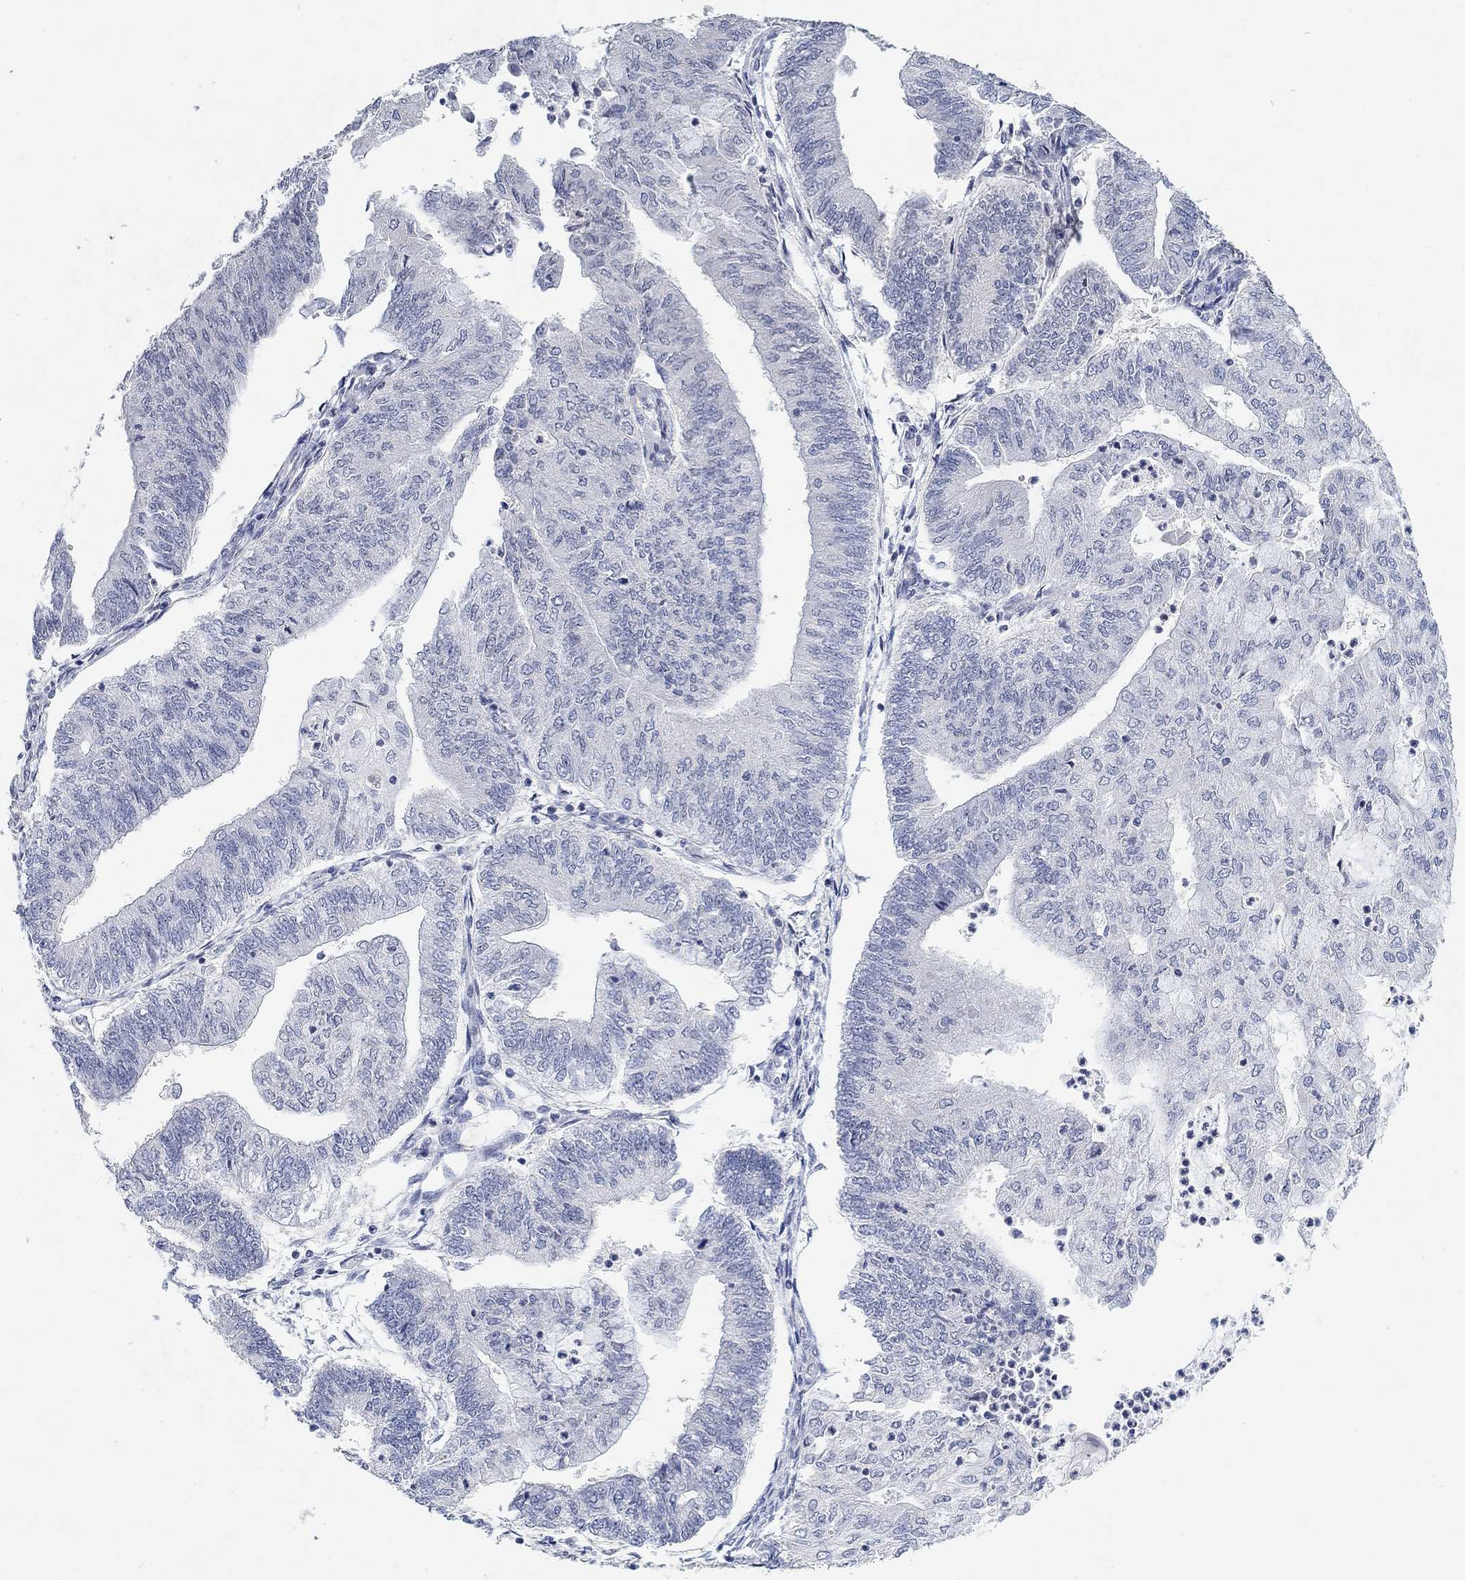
{"staining": {"intensity": "negative", "quantity": "none", "location": "none"}, "tissue": "endometrial cancer", "cell_type": "Tumor cells", "image_type": "cancer", "snomed": [{"axis": "morphology", "description": "Adenocarcinoma, NOS"}, {"axis": "topography", "description": "Endometrium"}], "caption": "Endometrial adenocarcinoma was stained to show a protein in brown. There is no significant expression in tumor cells.", "gene": "VAT1L", "patient": {"sex": "female", "age": 59}}